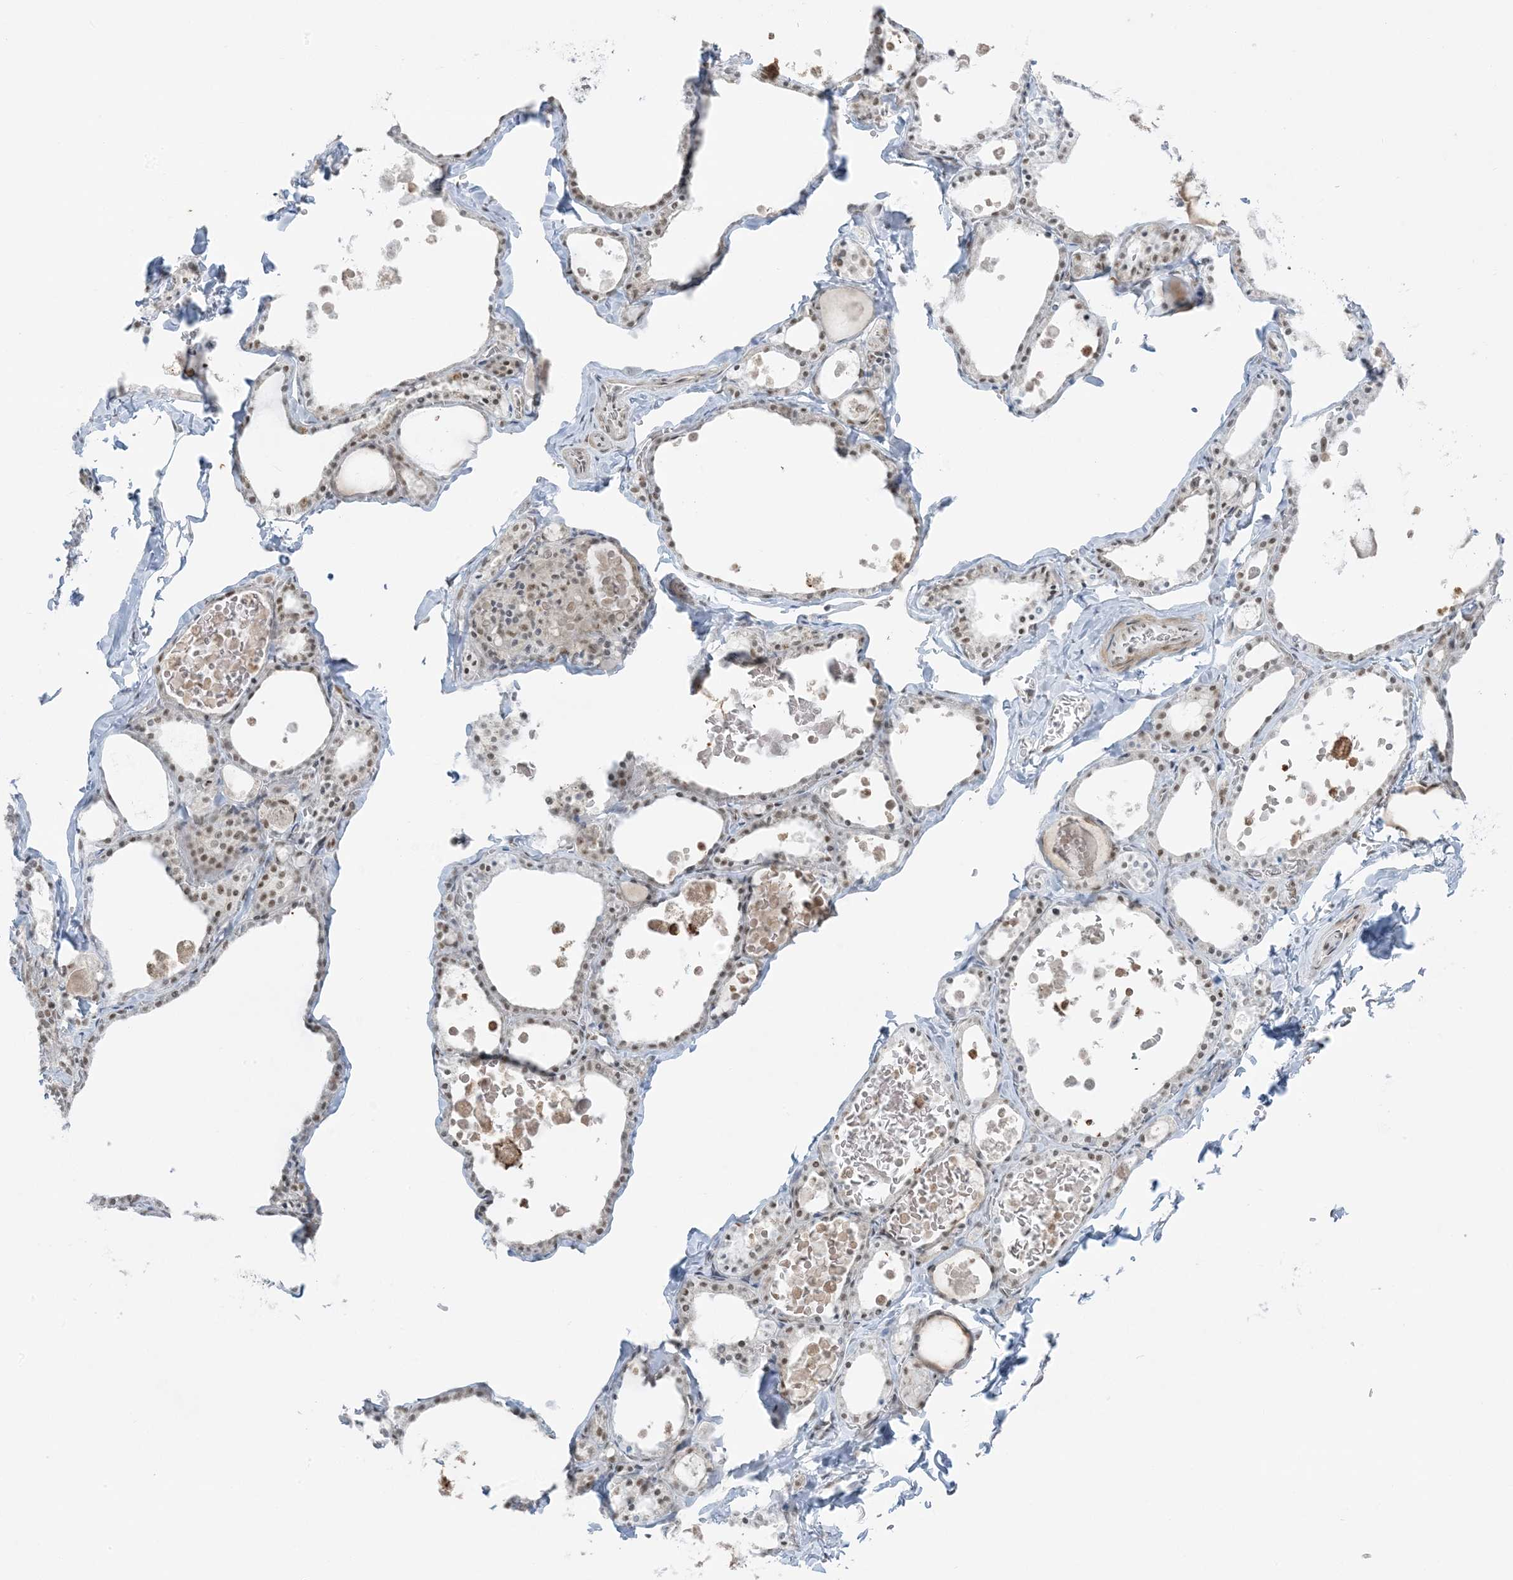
{"staining": {"intensity": "moderate", "quantity": ">75%", "location": "nuclear"}, "tissue": "thyroid gland", "cell_type": "Glandular cells", "image_type": "normal", "snomed": [{"axis": "morphology", "description": "Normal tissue, NOS"}, {"axis": "topography", "description": "Thyroid gland"}], "caption": "Glandular cells exhibit medium levels of moderate nuclear expression in approximately >75% of cells in normal human thyroid gland.", "gene": "ZNF787", "patient": {"sex": "male", "age": 56}}